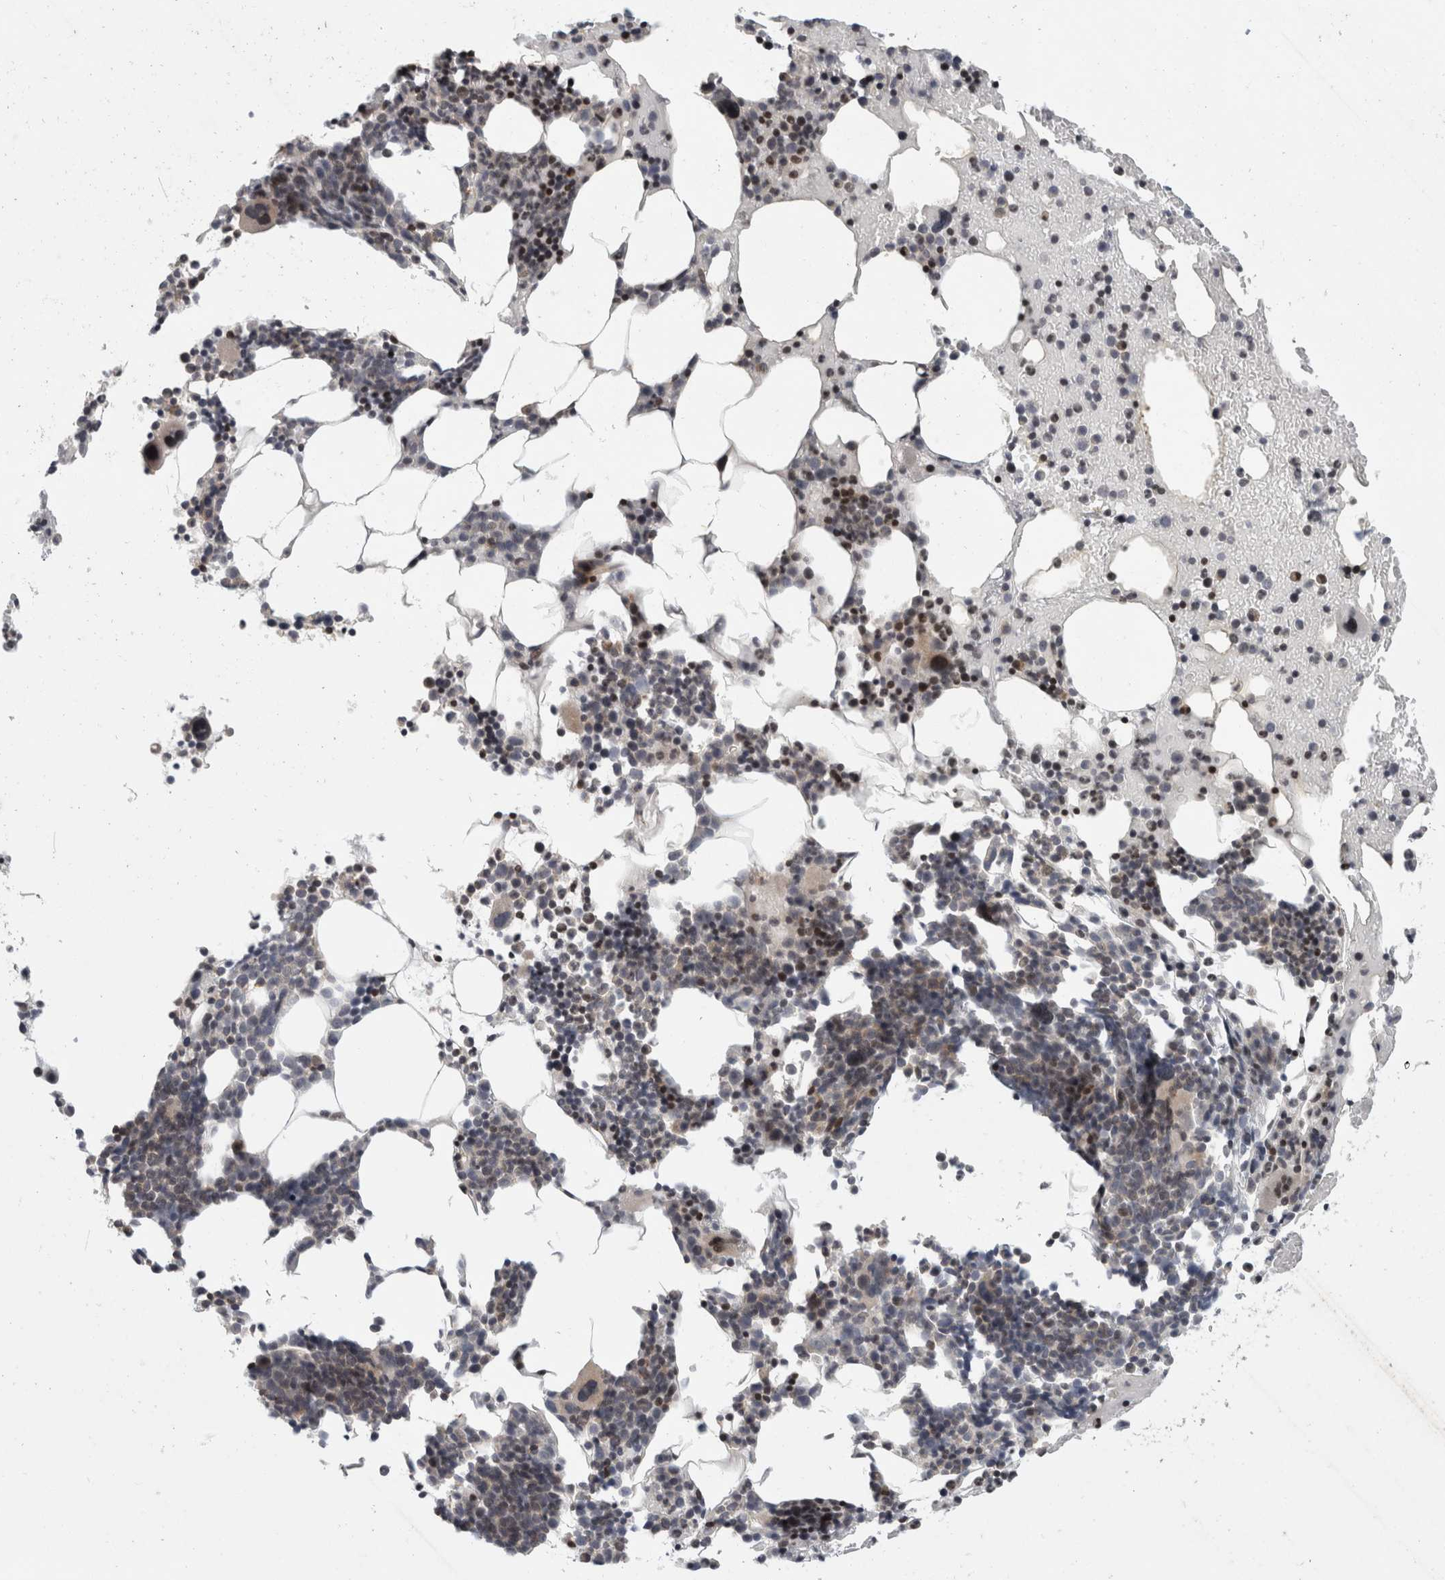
{"staining": {"intensity": "moderate", "quantity": "<25%", "location": "nuclear"}, "tissue": "bone marrow", "cell_type": "Hematopoietic cells", "image_type": "normal", "snomed": [{"axis": "morphology", "description": "Normal tissue, NOS"}, {"axis": "morphology", "description": "Inflammation, NOS"}, {"axis": "topography", "description": "Bone marrow"}], "caption": "Brown immunohistochemical staining in unremarkable human bone marrow displays moderate nuclear staining in about <25% of hematopoietic cells. (Brightfield microscopy of DAB IHC at high magnification).", "gene": "UTP25", "patient": {"sex": "male", "age": 68}}